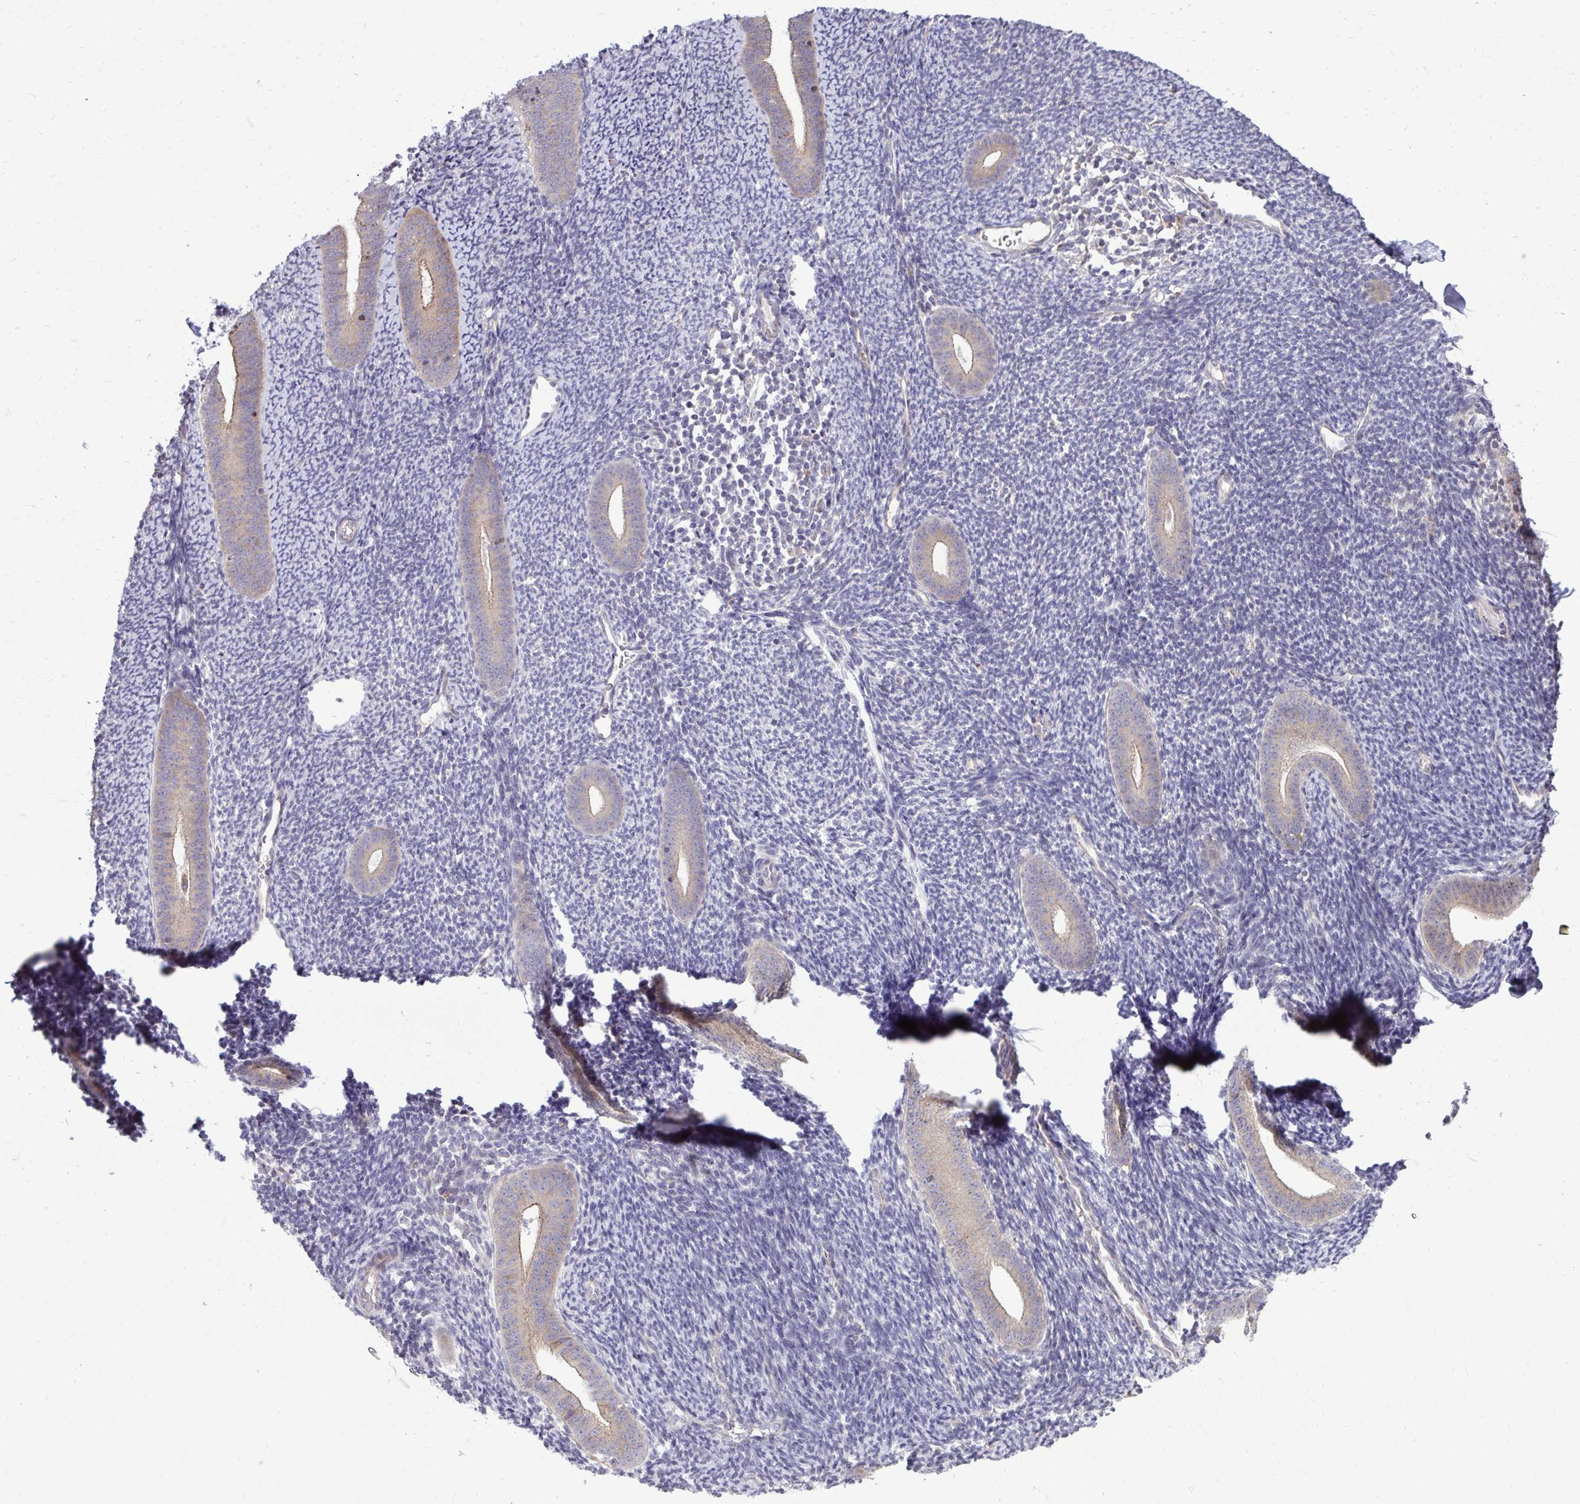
{"staining": {"intensity": "negative", "quantity": "none", "location": "none"}, "tissue": "endometrium", "cell_type": "Cells in endometrial stroma", "image_type": "normal", "snomed": [{"axis": "morphology", "description": "Normal tissue, NOS"}, {"axis": "topography", "description": "Endometrium"}], "caption": "Endometrium stained for a protein using immunohistochemistry shows no positivity cells in endometrial stroma.", "gene": "METTL9", "patient": {"sex": "female", "age": 39}}